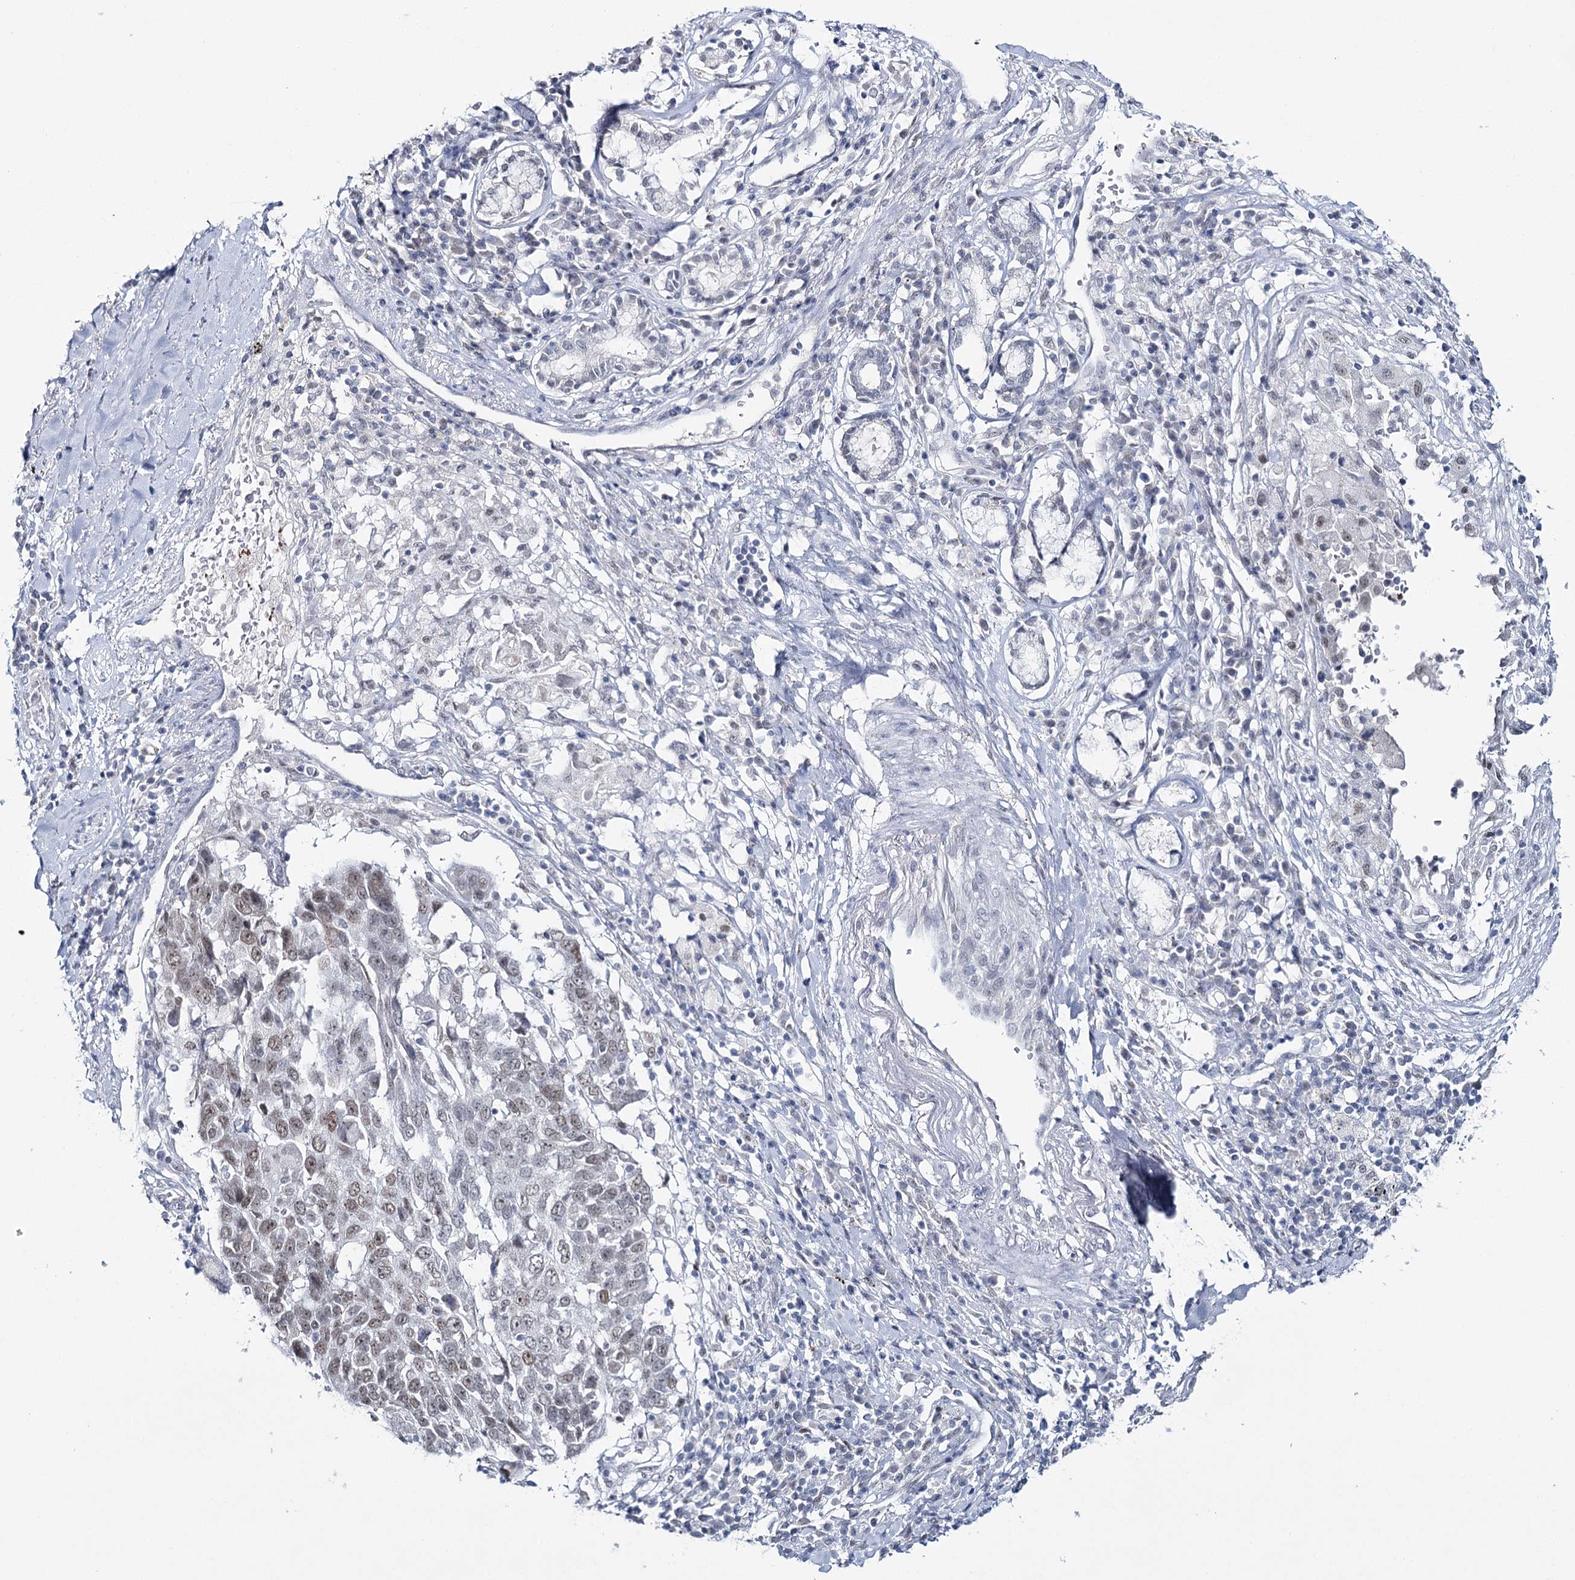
{"staining": {"intensity": "moderate", "quantity": ">75%", "location": "nuclear"}, "tissue": "lung cancer", "cell_type": "Tumor cells", "image_type": "cancer", "snomed": [{"axis": "morphology", "description": "Squamous cell carcinoma, NOS"}, {"axis": "topography", "description": "Lung"}], "caption": "A histopathology image of human lung squamous cell carcinoma stained for a protein exhibits moderate nuclear brown staining in tumor cells. (DAB = brown stain, brightfield microscopy at high magnification).", "gene": "ZC3H8", "patient": {"sex": "male", "age": 66}}